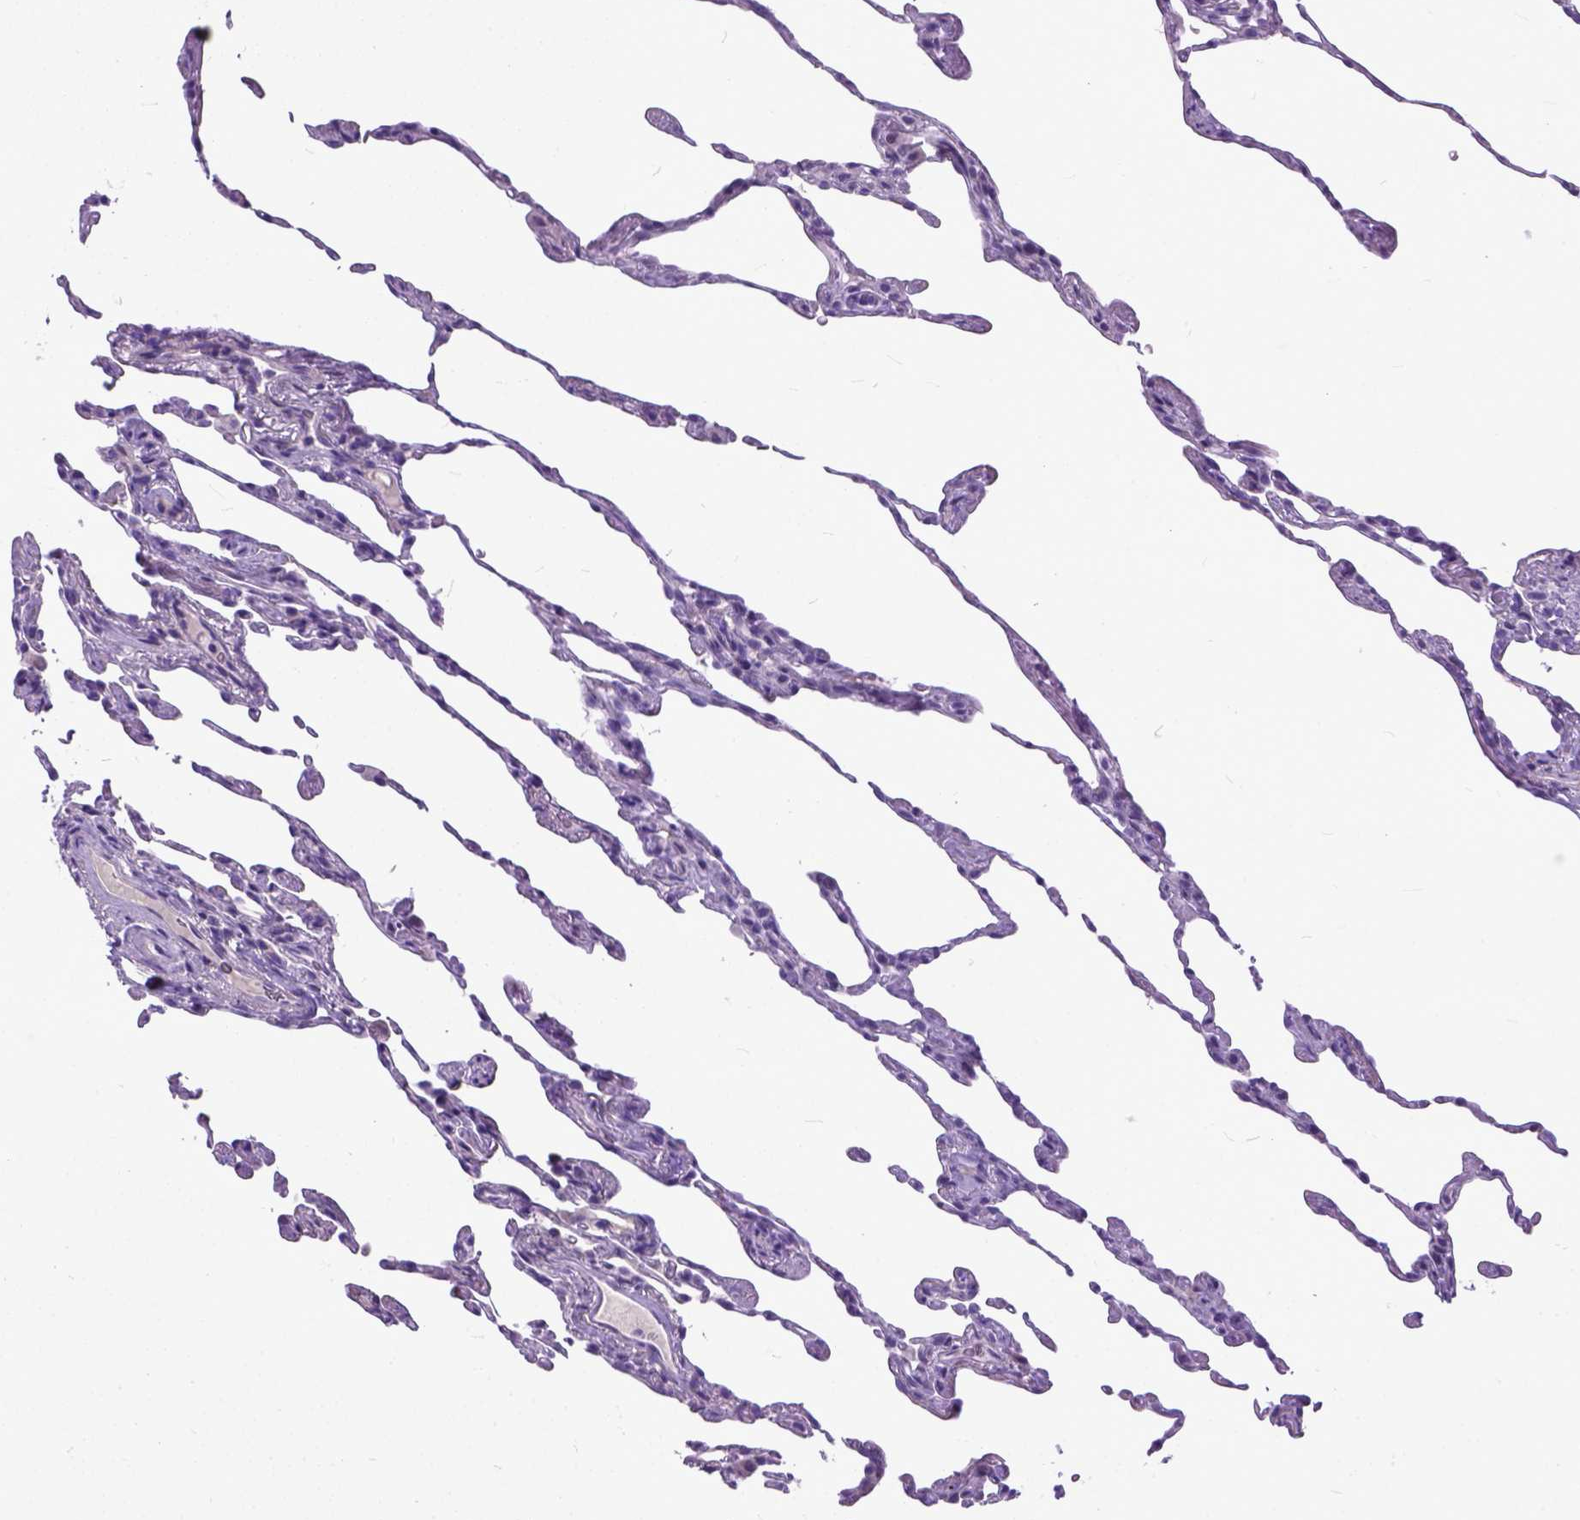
{"staining": {"intensity": "negative", "quantity": "none", "location": "none"}, "tissue": "lung", "cell_type": "Alveolar cells", "image_type": "normal", "snomed": [{"axis": "morphology", "description": "Normal tissue, NOS"}, {"axis": "topography", "description": "Lung"}], "caption": "High power microscopy photomicrograph of an IHC photomicrograph of benign lung, revealing no significant staining in alveolar cells. The staining was performed using DAB (3,3'-diaminobenzidine) to visualize the protein expression in brown, while the nuclei were stained in blue with hematoxylin (Magnification: 20x).", "gene": "PLK5", "patient": {"sex": "female", "age": 57}}